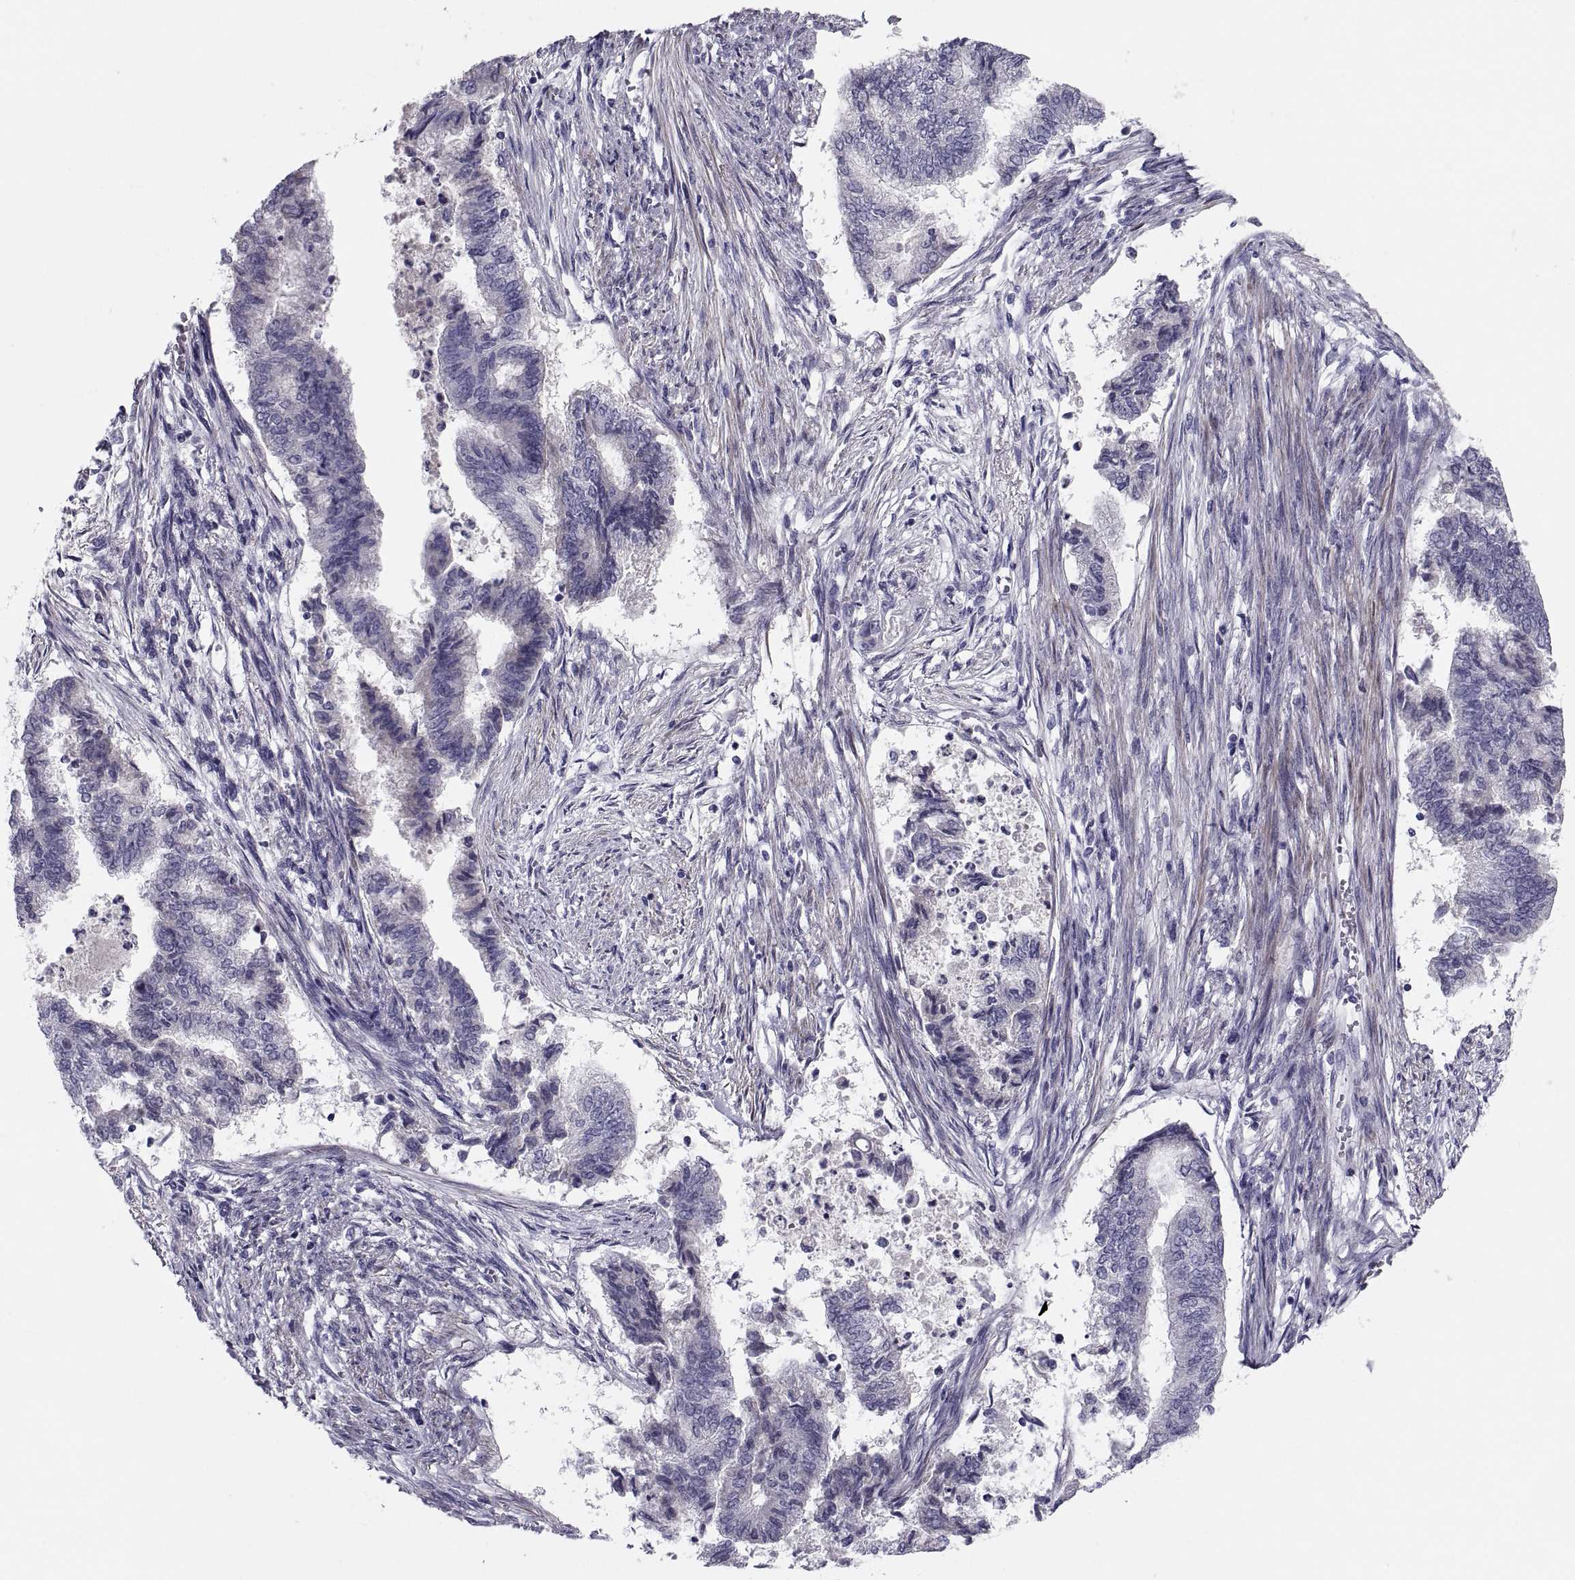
{"staining": {"intensity": "negative", "quantity": "none", "location": "none"}, "tissue": "endometrial cancer", "cell_type": "Tumor cells", "image_type": "cancer", "snomed": [{"axis": "morphology", "description": "Adenocarcinoma, NOS"}, {"axis": "topography", "description": "Endometrium"}], "caption": "Endometrial adenocarcinoma was stained to show a protein in brown. There is no significant staining in tumor cells. (Brightfield microscopy of DAB (3,3'-diaminobenzidine) immunohistochemistry at high magnification).", "gene": "PDZRN4", "patient": {"sex": "female", "age": 65}}